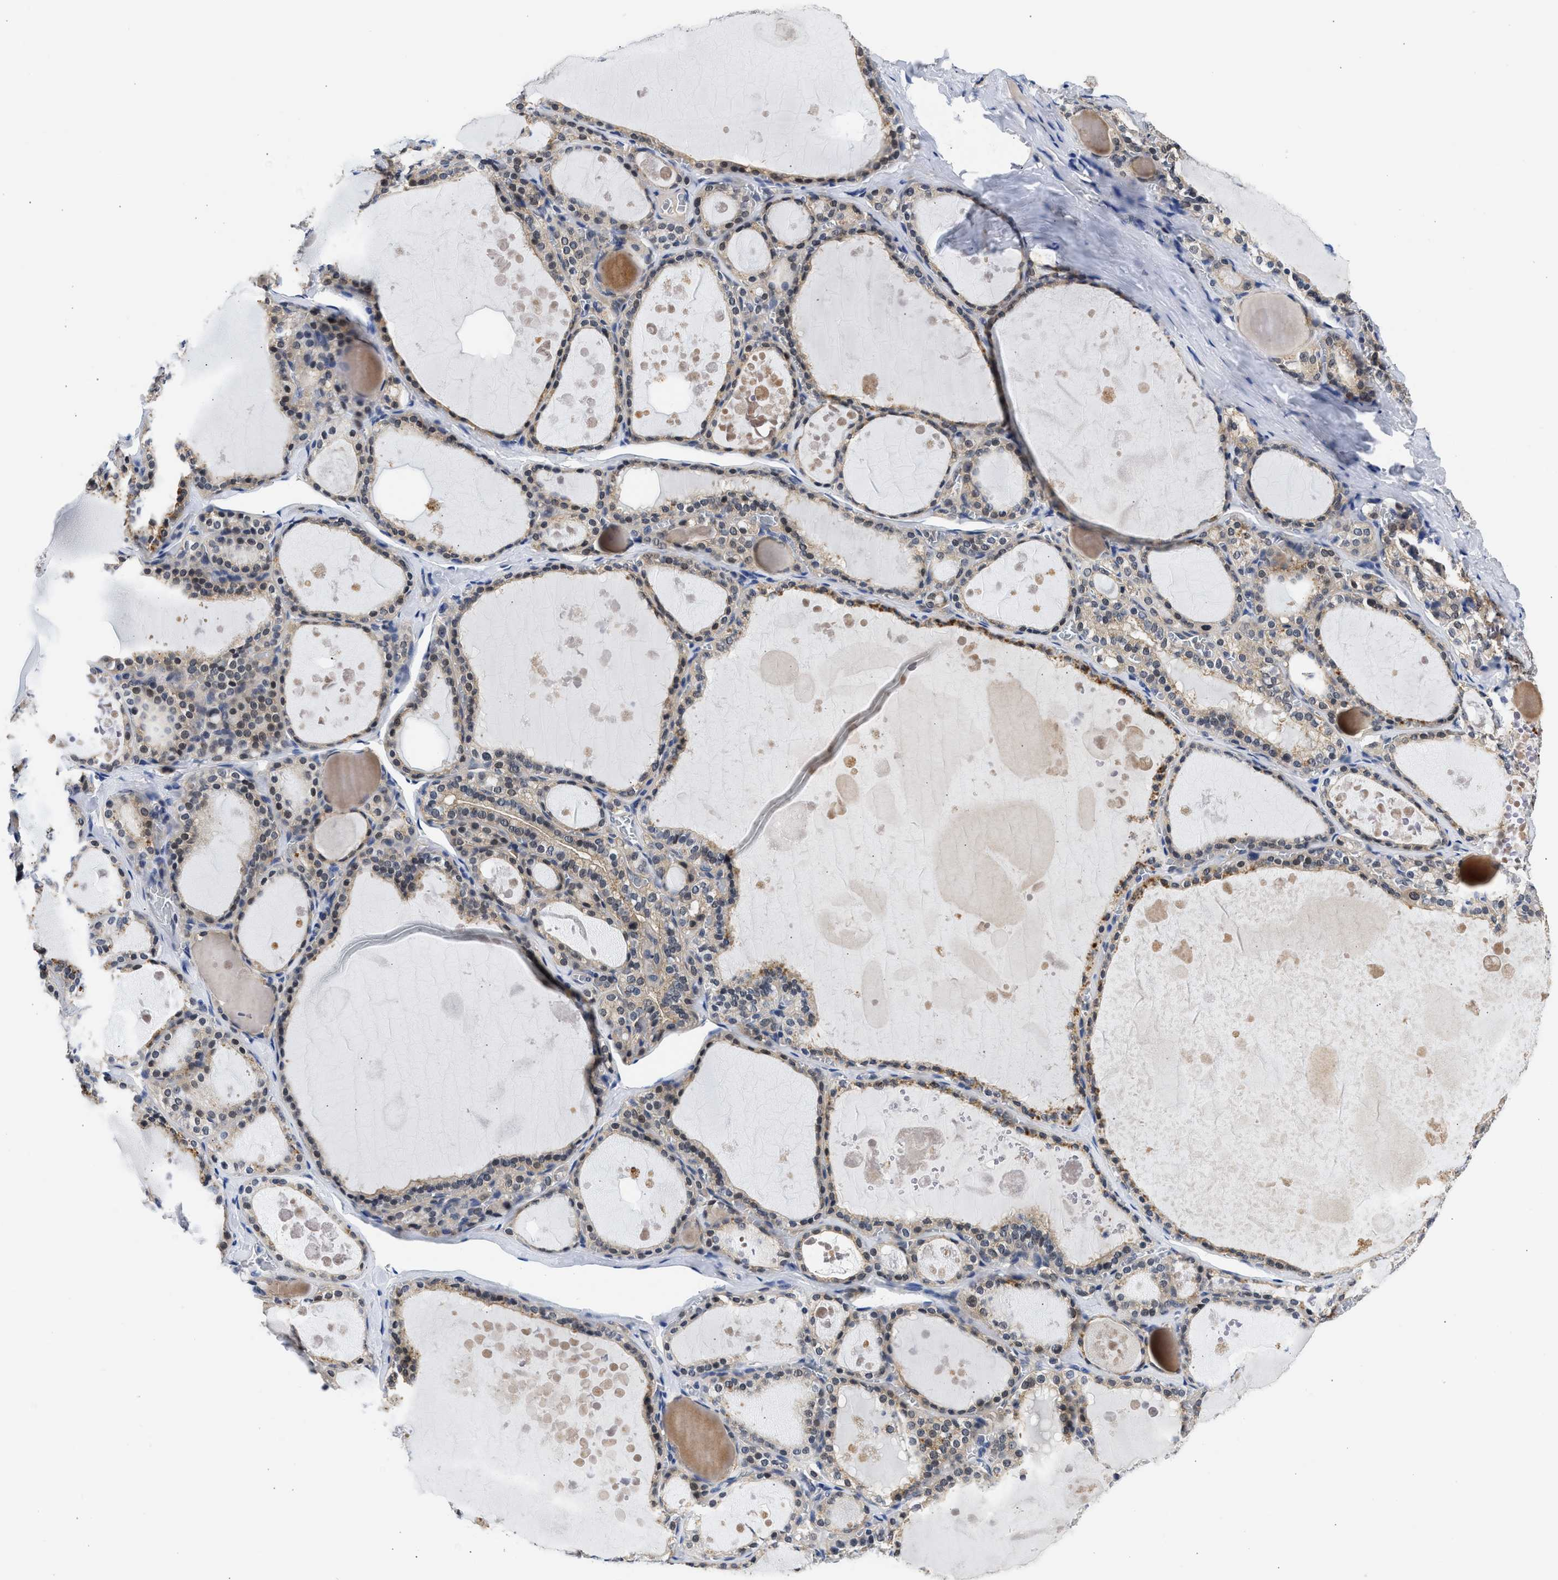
{"staining": {"intensity": "strong", "quantity": "25%-75%", "location": "cytoplasmic/membranous,nuclear"}, "tissue": "thyroid gland", "cell_type": "Glandular cells", "image_type": "normal", "snomed": [{"axis": "morphology", "description": "Normal tissue, NOS"}, {"axis": "topography", "description": "Thyroid gland"}], "caption": "This micrograph reveals unremarkable thyroid gland stained with immunohistochemistry to label a protein in brown. The cytoplasmic/membranous,nuclear of glandular cells show strong positivity for the protein. Nuclei are counter-stained blue.", "gene": "XPO5", "patient": {"sex": "male", "age": 56}}